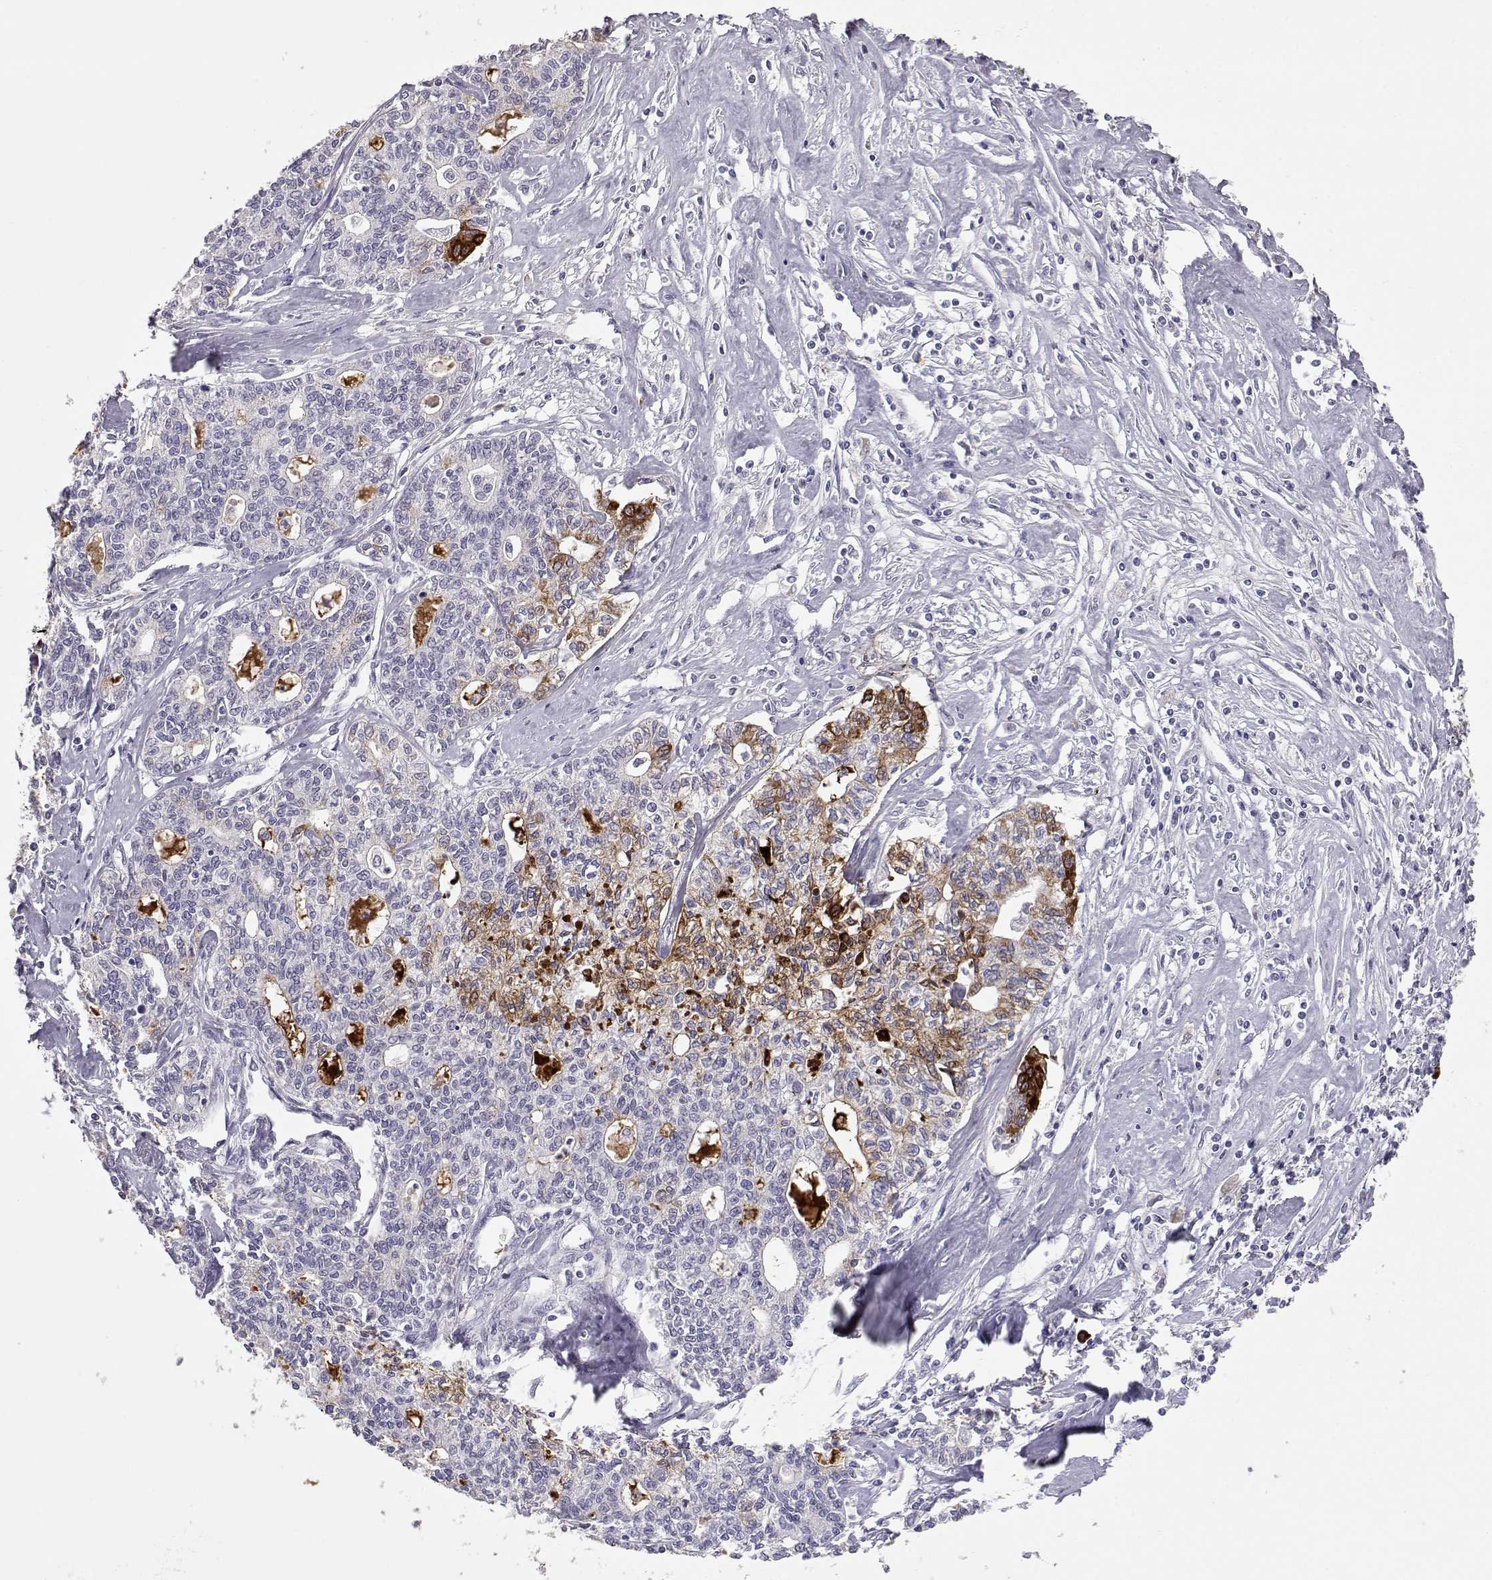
{"staining": {"intensity": "moderate", "quantity": "<25%", "location": "cytoplasmic/membranous"}, "tissue": "liver cancer", "cell_type": "Tumor cells", "image_type": "cancer", "snomed": [{"axis": "morphology", "description": "Cholangiocarcinoma"}, {"axis": "topography", "description": "Liver"}], "caption": "A brown stain shows moderate cytoplasmic/membranous expression of a protein in human cholangiocarcinoma (liver) tumor cells.", "gene": "LAMB3", "patient": {"sex": "female", "age": 61}}